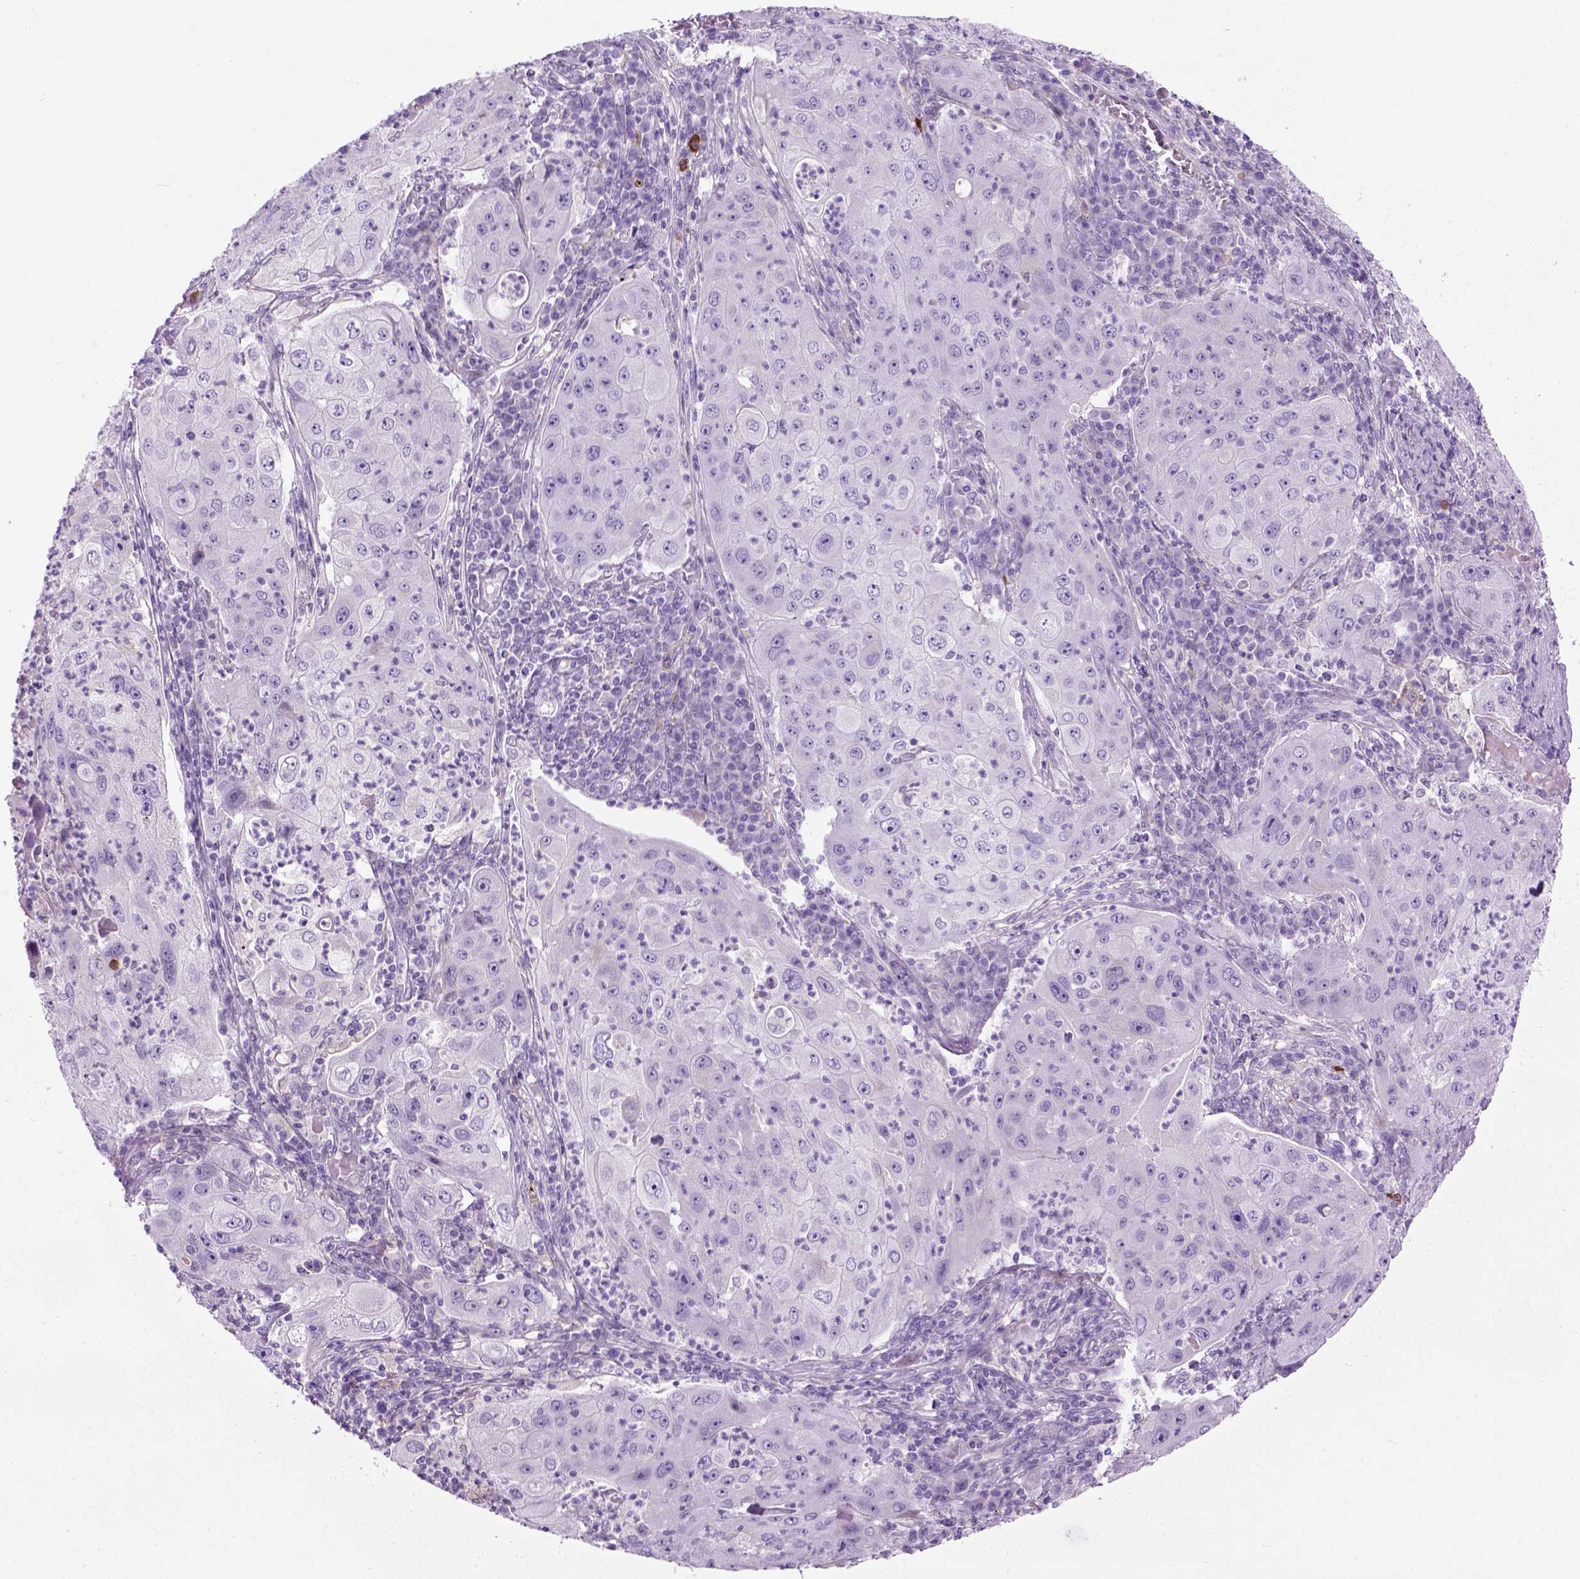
{"staining": {"intensity": "negative", "quantity": "none", "location": "none"}, "tissue": "lung cancer", "cell_type": "Tumor cells", "image_type": "cancer", "snomed": [{"axis": "morphology", "description": "Squamous cell carcinoma, NOS"}, {"axis": "topography", "description": "Lung"}], "caption": "Protein analysis of lung cancer exhibits no significant staining in tumor cells.", "gene": "GABRB2", "patient": {"sex": "female", "age": 59}}